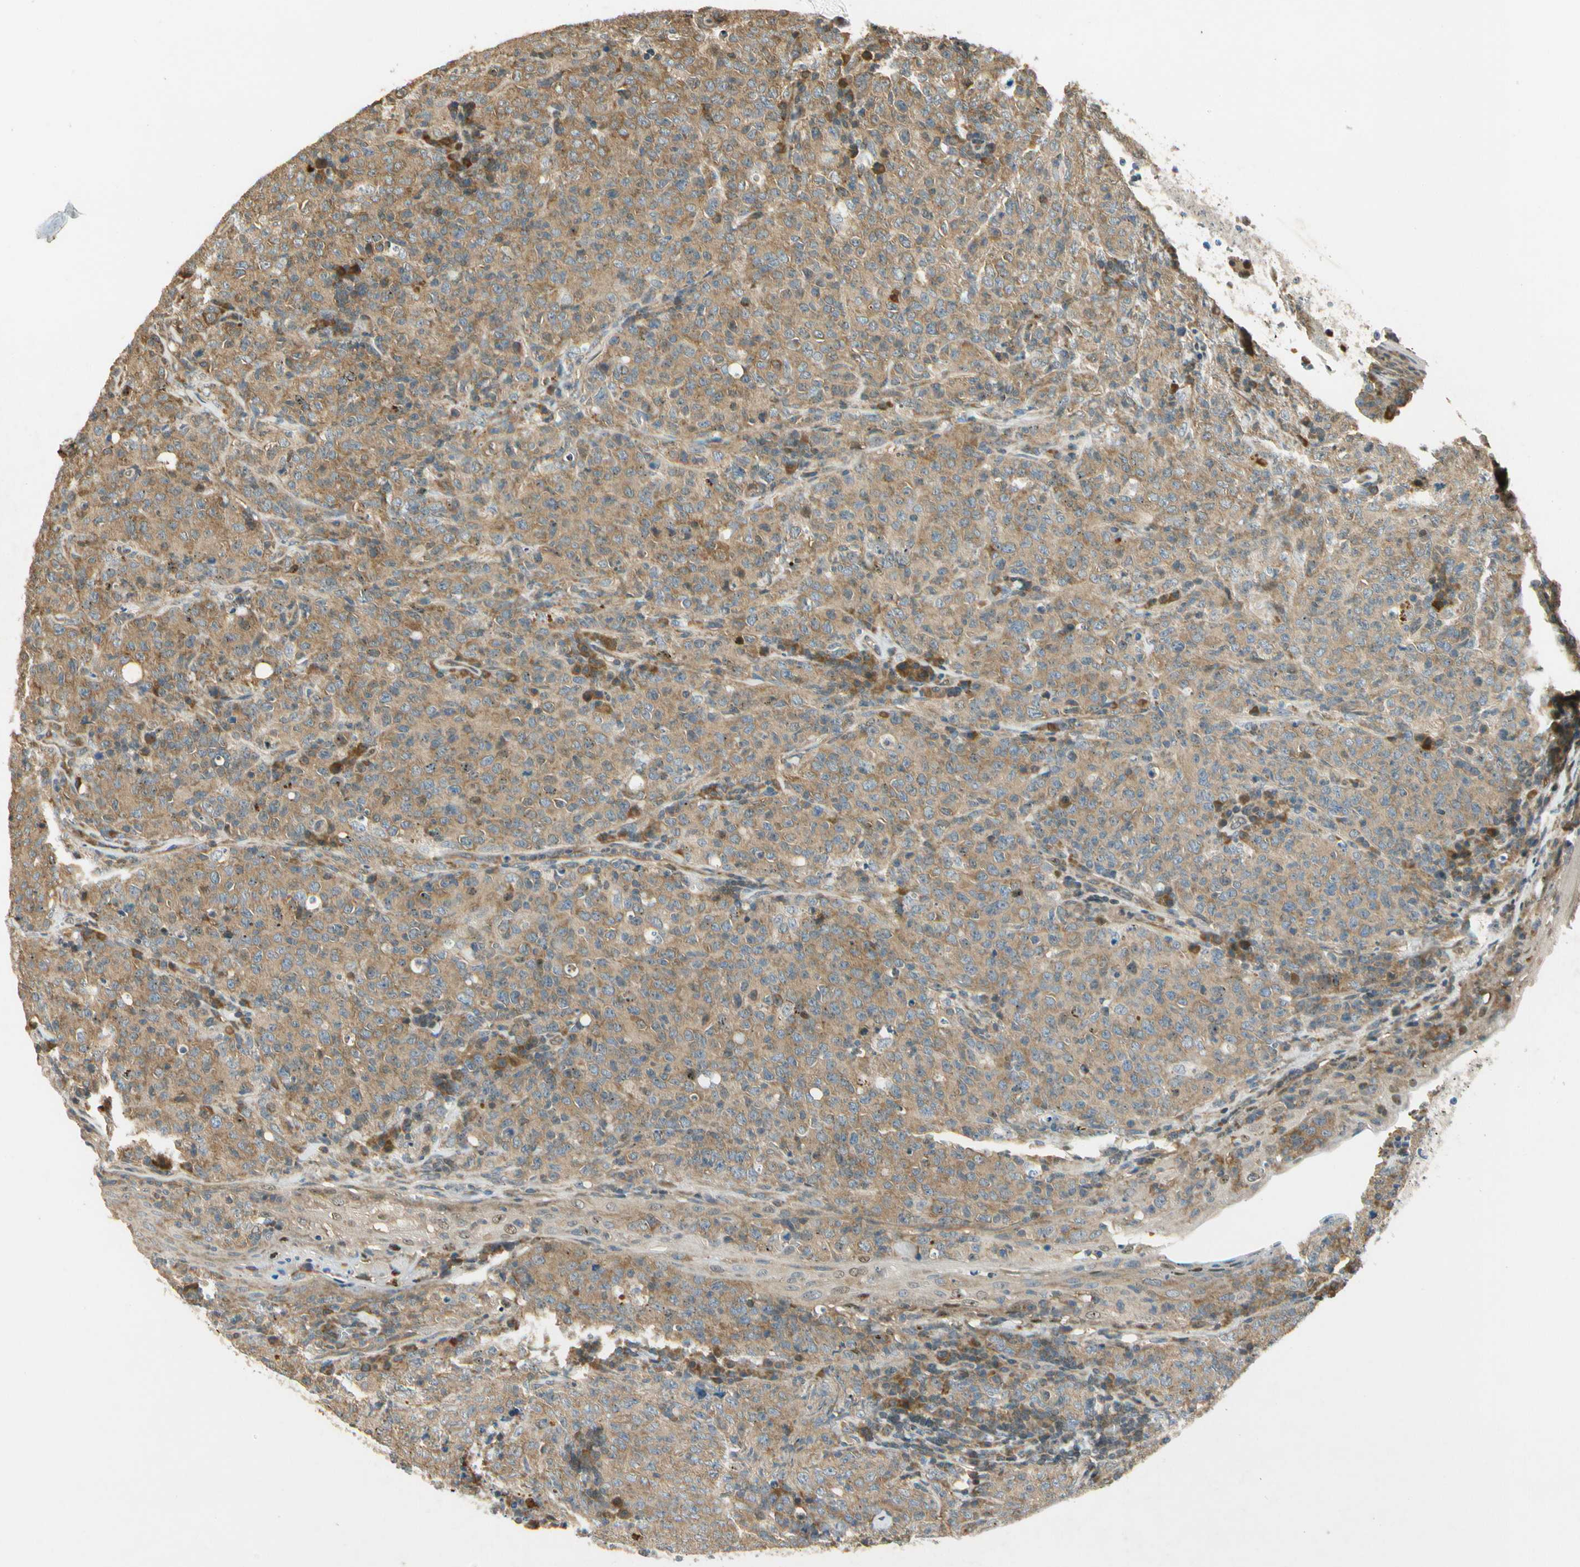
{"staining": {"intensity": "moderate", "quantity": ">75%", "location": "cytoplasmic/membranous"}, "tissue": "lymphoma", "cell_type": "Tumor cells", "image_type": "cancer", "snomed": [{"axis": "morphology", "description": "Malignant lymphoma, non-Hodgkin's type, High grade"}, {"axis": "topography", "description": "Tonsil"}], "caption": "A micrograph of malignant lymphoma, non-Hodgkin's type (high-grade) stained for a protein shows moderate cytoplasmic/membranous brown staining in tumor cells.", "gene": "EIF1AX", "patient": {"sex": "female", "age": 36}}